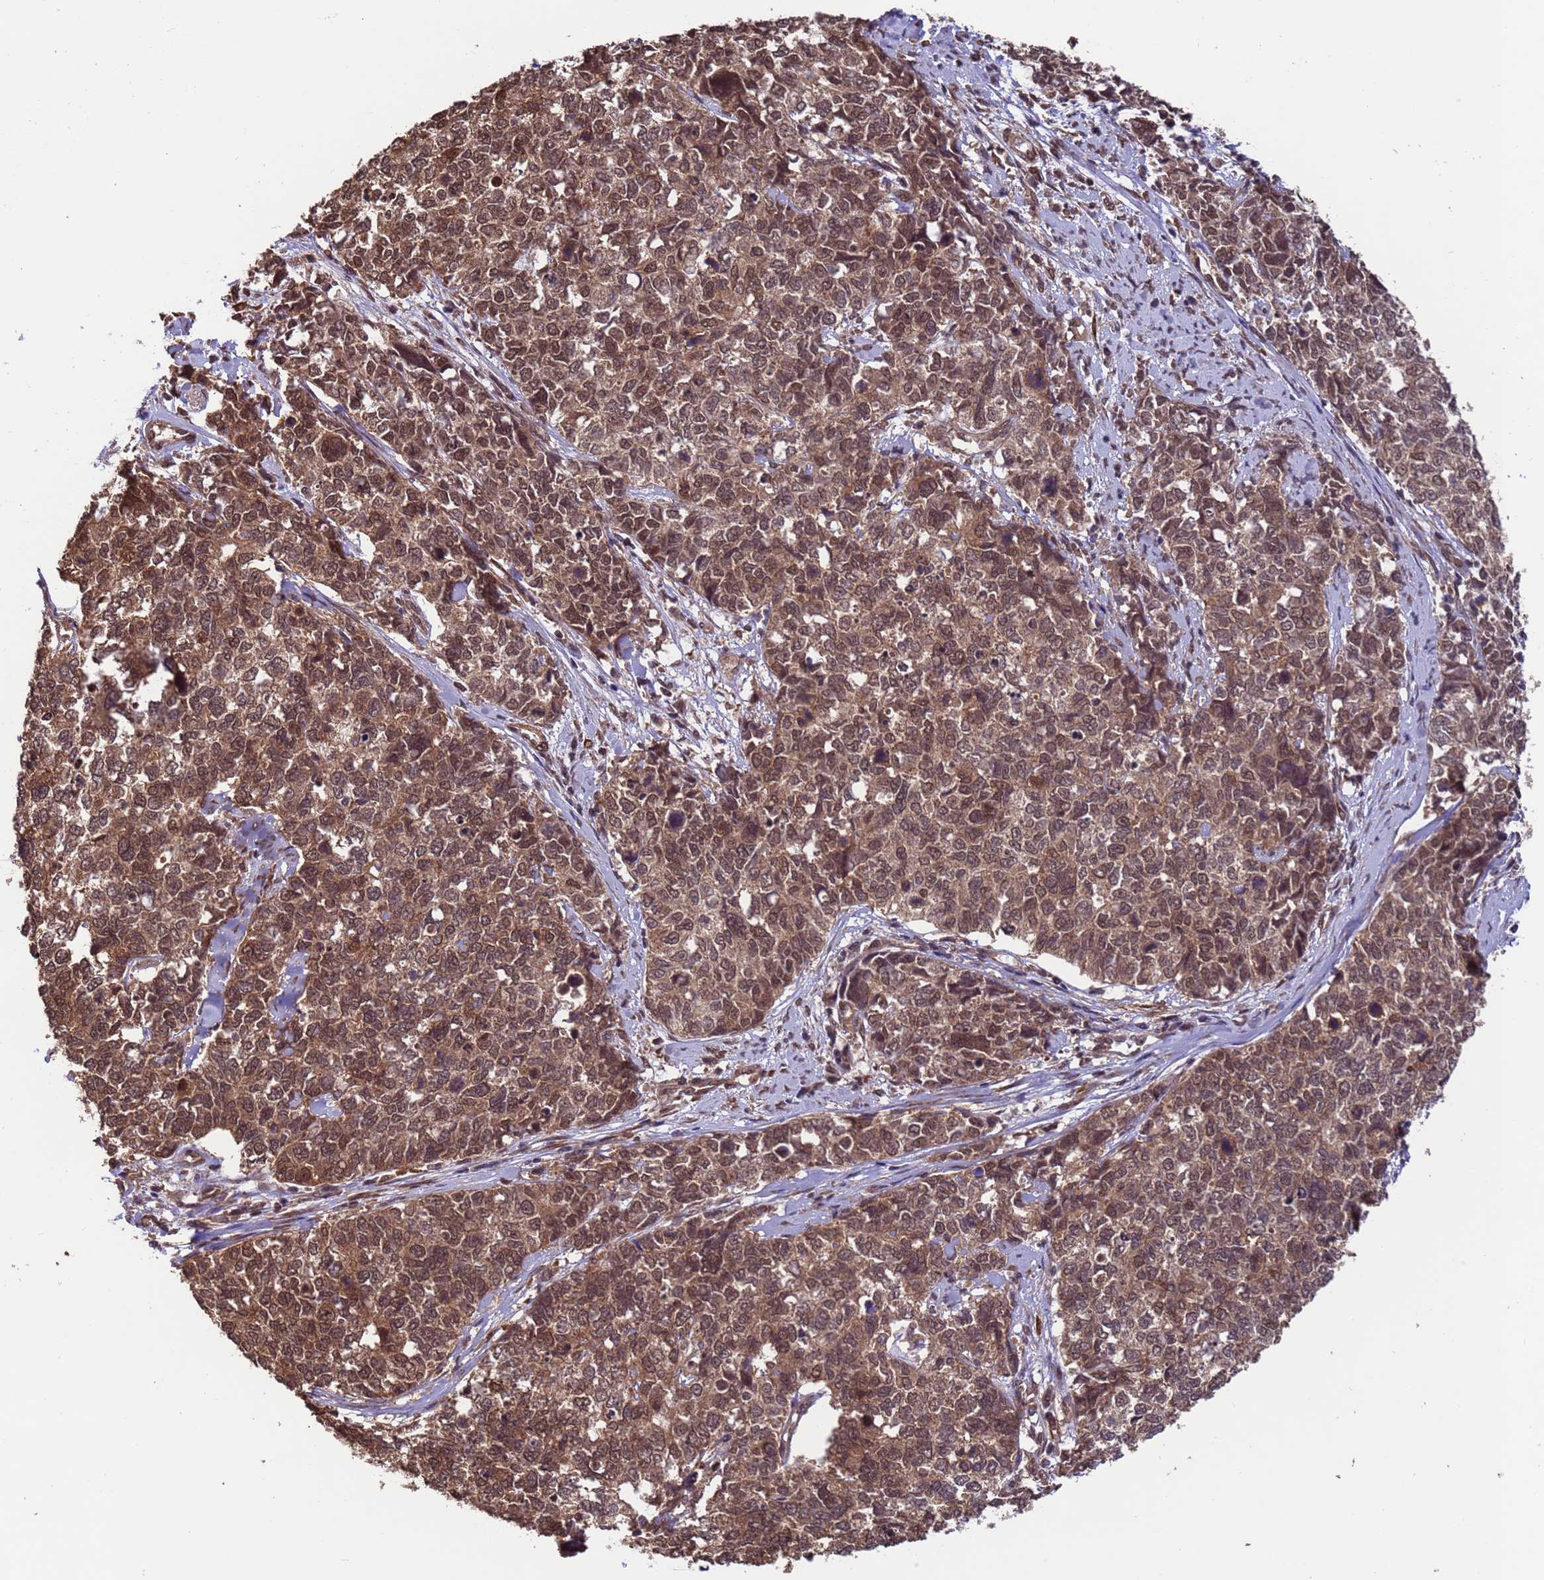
{"staining": {"intensity": "moderate", "quantity": ">75%", "location": "cytoplasmic/membranous,nuclear"}, "tissue": "cervical cancer", "cell_type": "Tumor cells", "image_type": "cancer", "snomed": [{"axis": "morphology", "description": "Squamous cell carcinoma, NOS"}, {"axis": "topography", "description": "Cervix"}], "caption": "An IHC image of tumor tissue is shown. Protein staining in brown shows moderate cytoplasmic/membranous and nuclear positivity in cervical cancer within tumor cells.", "gene": "VSTM4", "patient": {"sex": "female", "age": 63}}